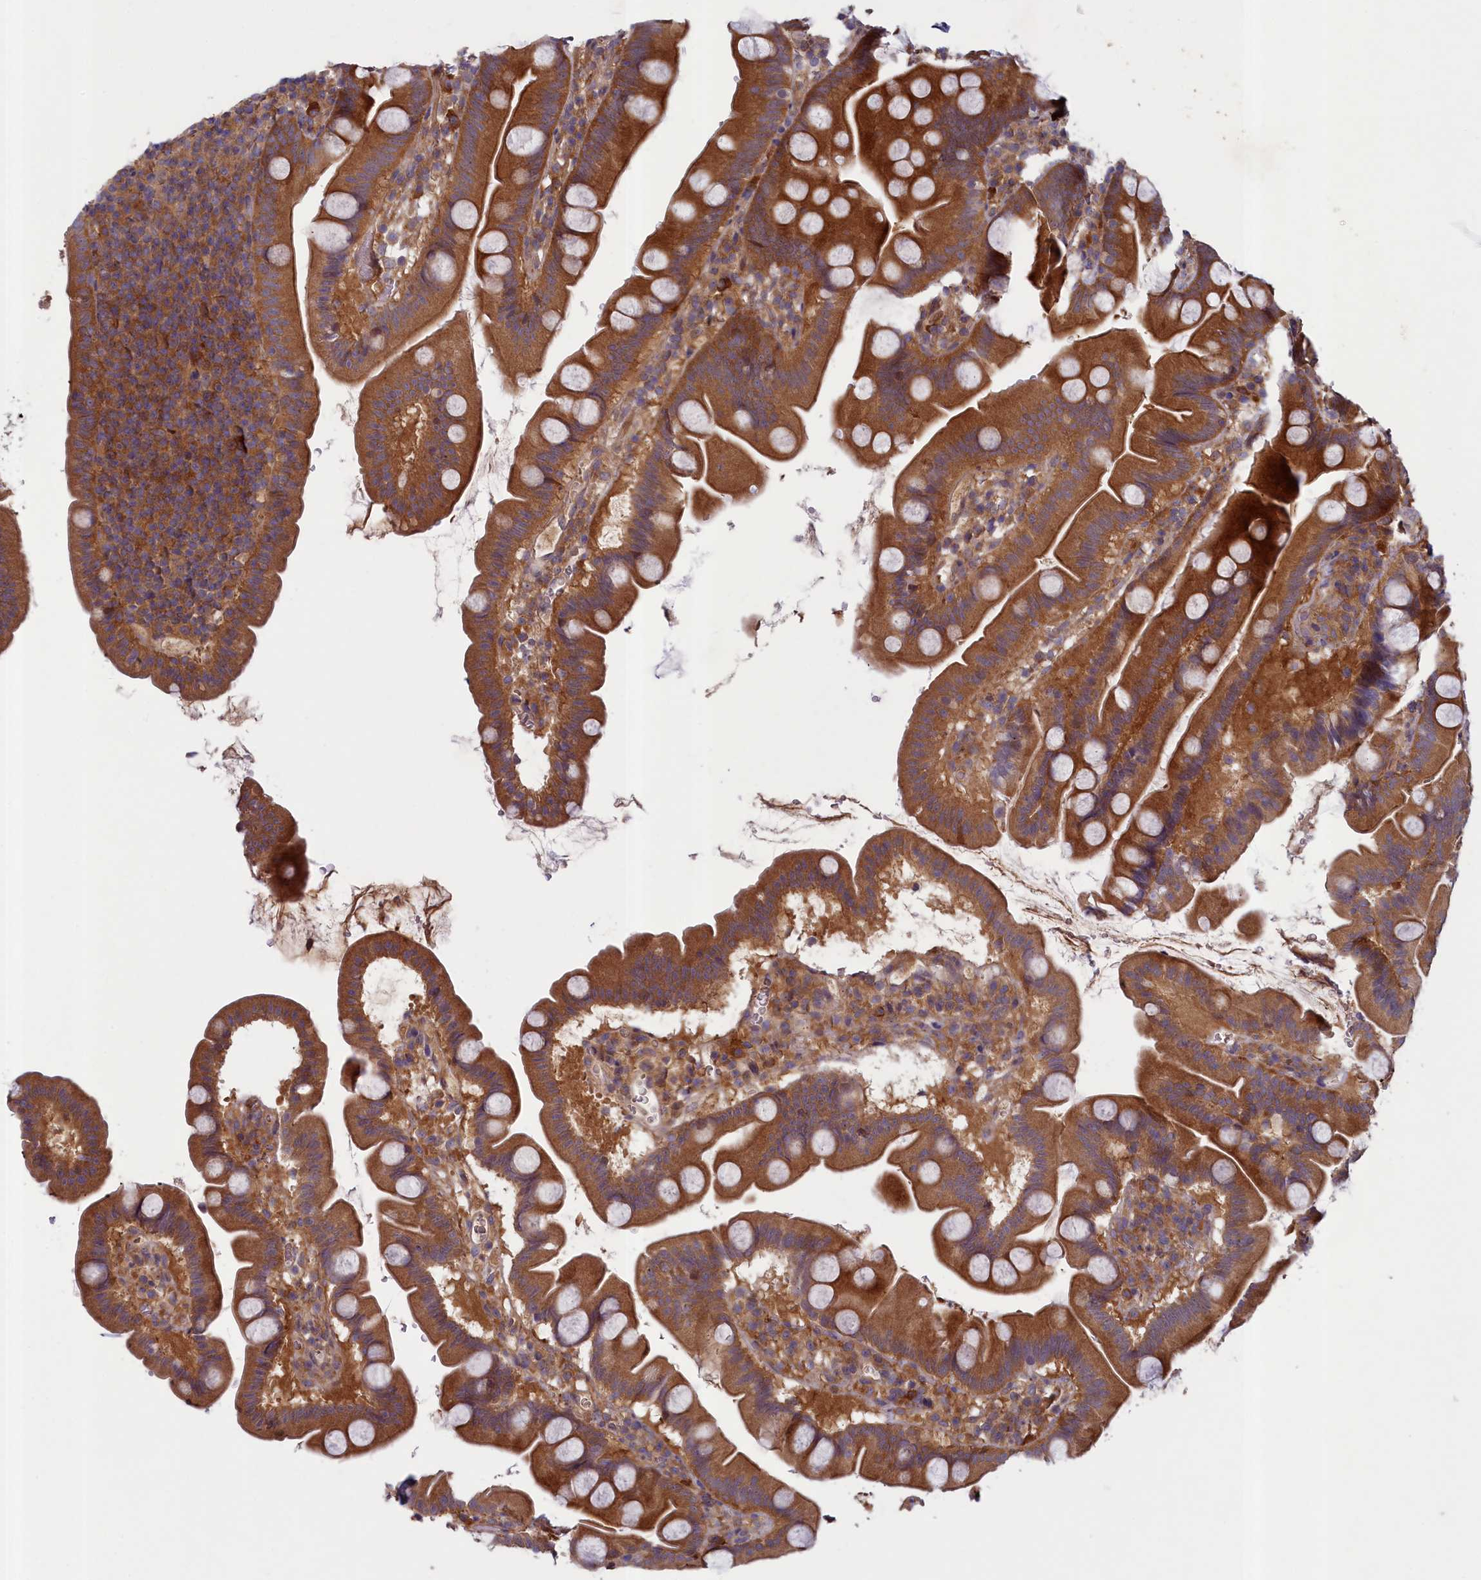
{"staining": {"intensity": "moderate", "quantity": ">75%", "location": "cytoplasmic/membranous"}, "tissue": "small intestine", "cell_type": "Glandular cells", "image_type": "normal", "snomed": [{"axis": "morphology", "description": "Normal tissue, NOS"}, {"axis": "topography", "description": "Small intestine"}], "caption": "A micrograph showing moderate cytoplasmic/membranous staining in approximately >75% of glandular cells in unremarkable small intestine, as visualized by brown immunohistochemical staining.", "gene": "NUBP1", "patient": {"sex": "female", "age": 68}}